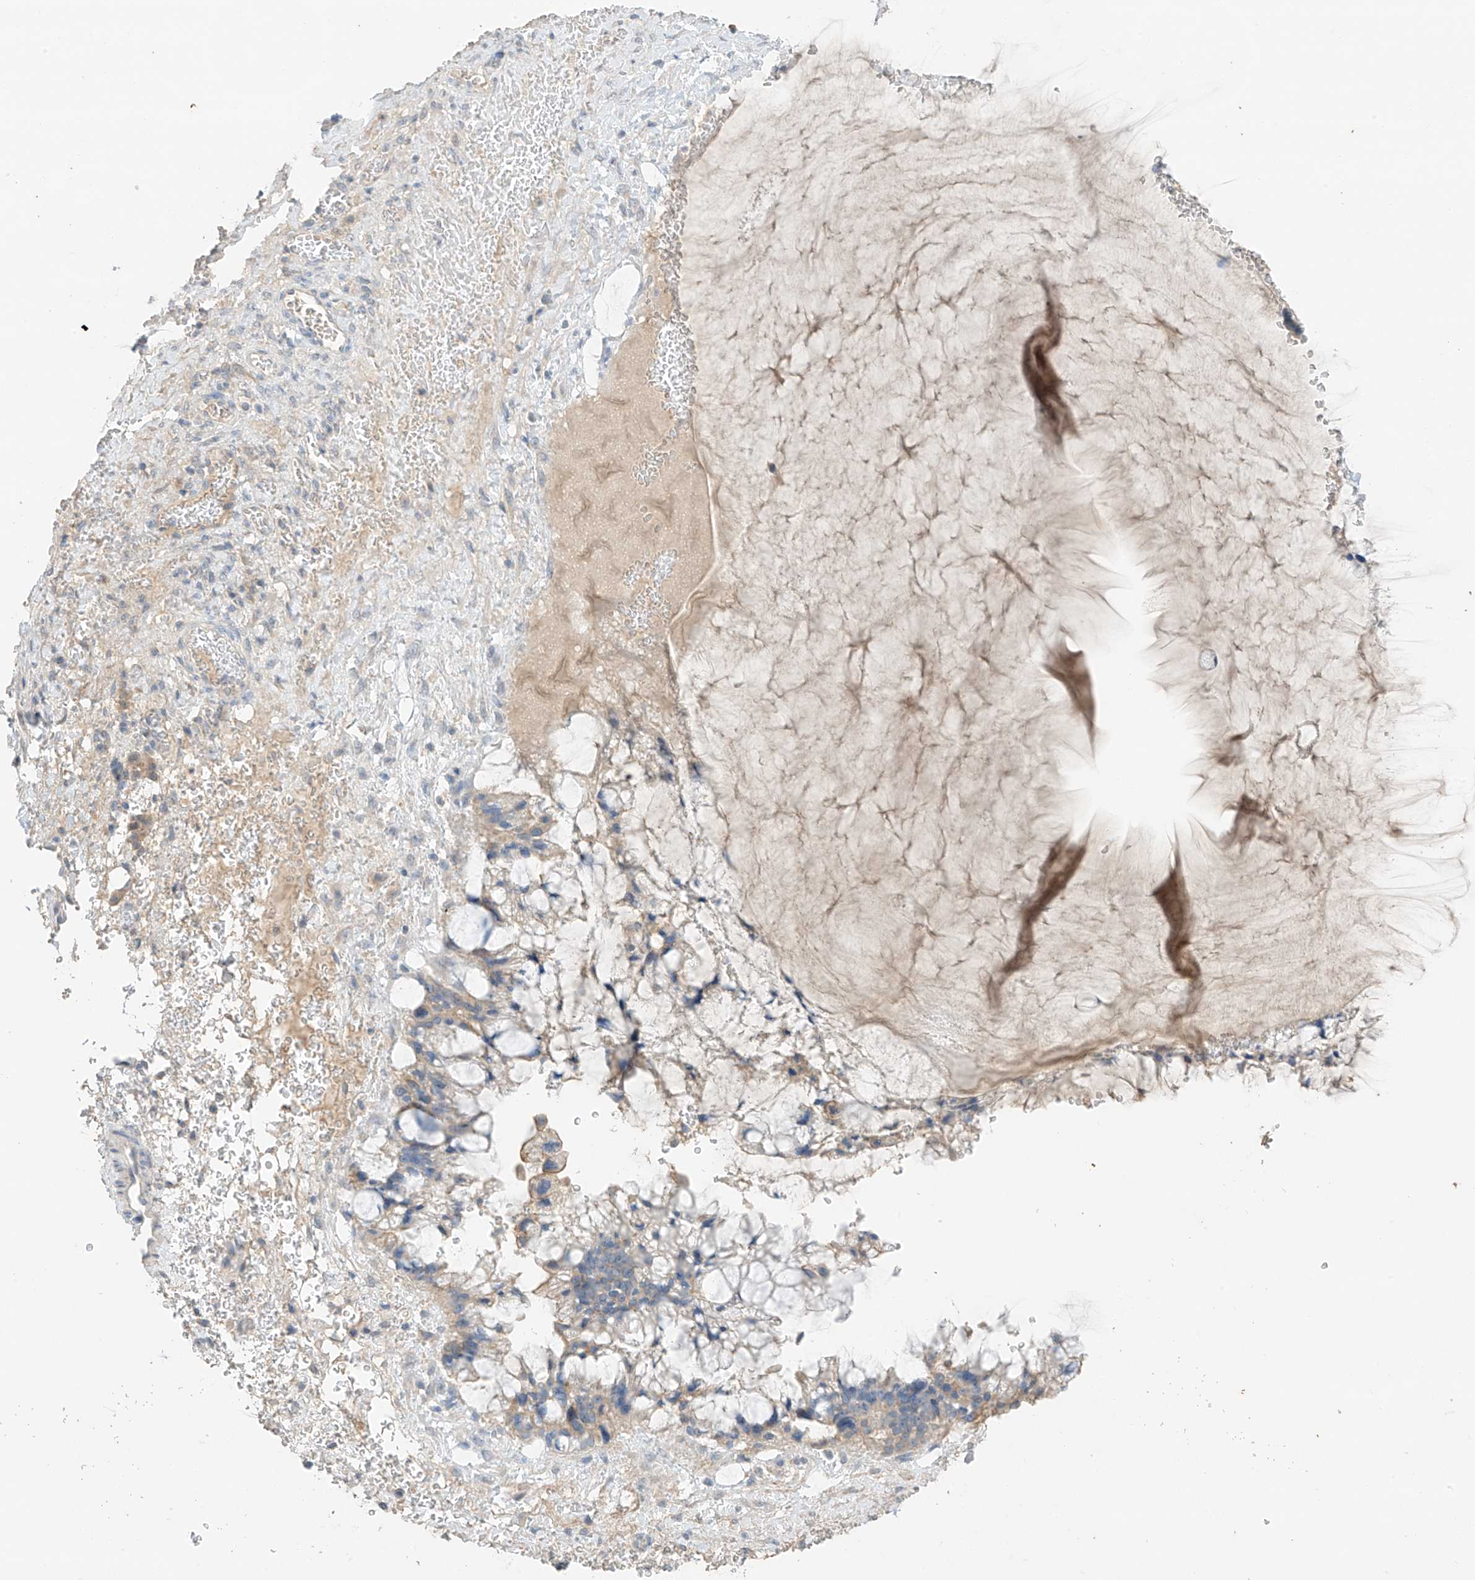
{"staining": {"intensity": "weak", "quantity": "<25%", "location": "cytoplasmic/membranous"}, "tissue": "ovarian cancer", "cell_type": "Tumor cells", "image_type": "cancer", "snomed": [{"axis": "morphology", "description": "Cystadenocarcinoma, mucinous, NOS"}, {"axis": "topography", "description": "Ovary"}], "caption": "There is no significant expression in tumor cells of mucinous cystadenocarcinoma (ovarian).", "gene": "CAPN13", "patient": {"sex": "female", "age": 37}}